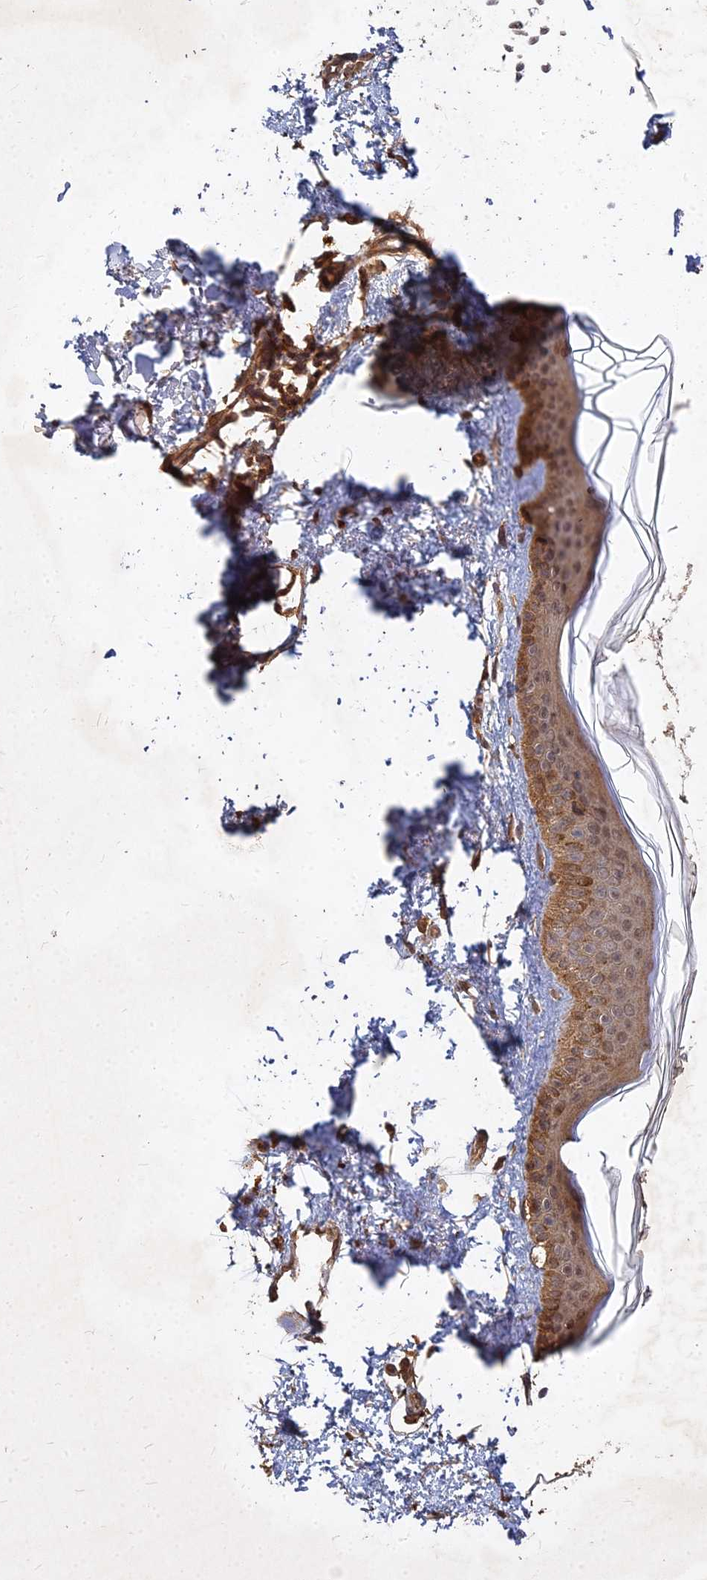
{"staining": {"intensity": "moderate", "quantity": ">75%", "location": "cytoplasmic/membranous"}, "tissue": "skin", "cell_type": "Fibroblasts", "image_type": "normal", "snomed": [{"axis": "morphology", "description": "Normal tissue, NOS"}, {"axis": "topography", "description": "Skin"}], "caption": "IHC (DAB (3,3'-diaminobenzidine)) staining of benign human skin reveals moderate cytoplasmic/membranous protein staining in about >75% of fibroblasts.", "gene": "UBE2W", "patient": {"sex": "female", "age": 58}}